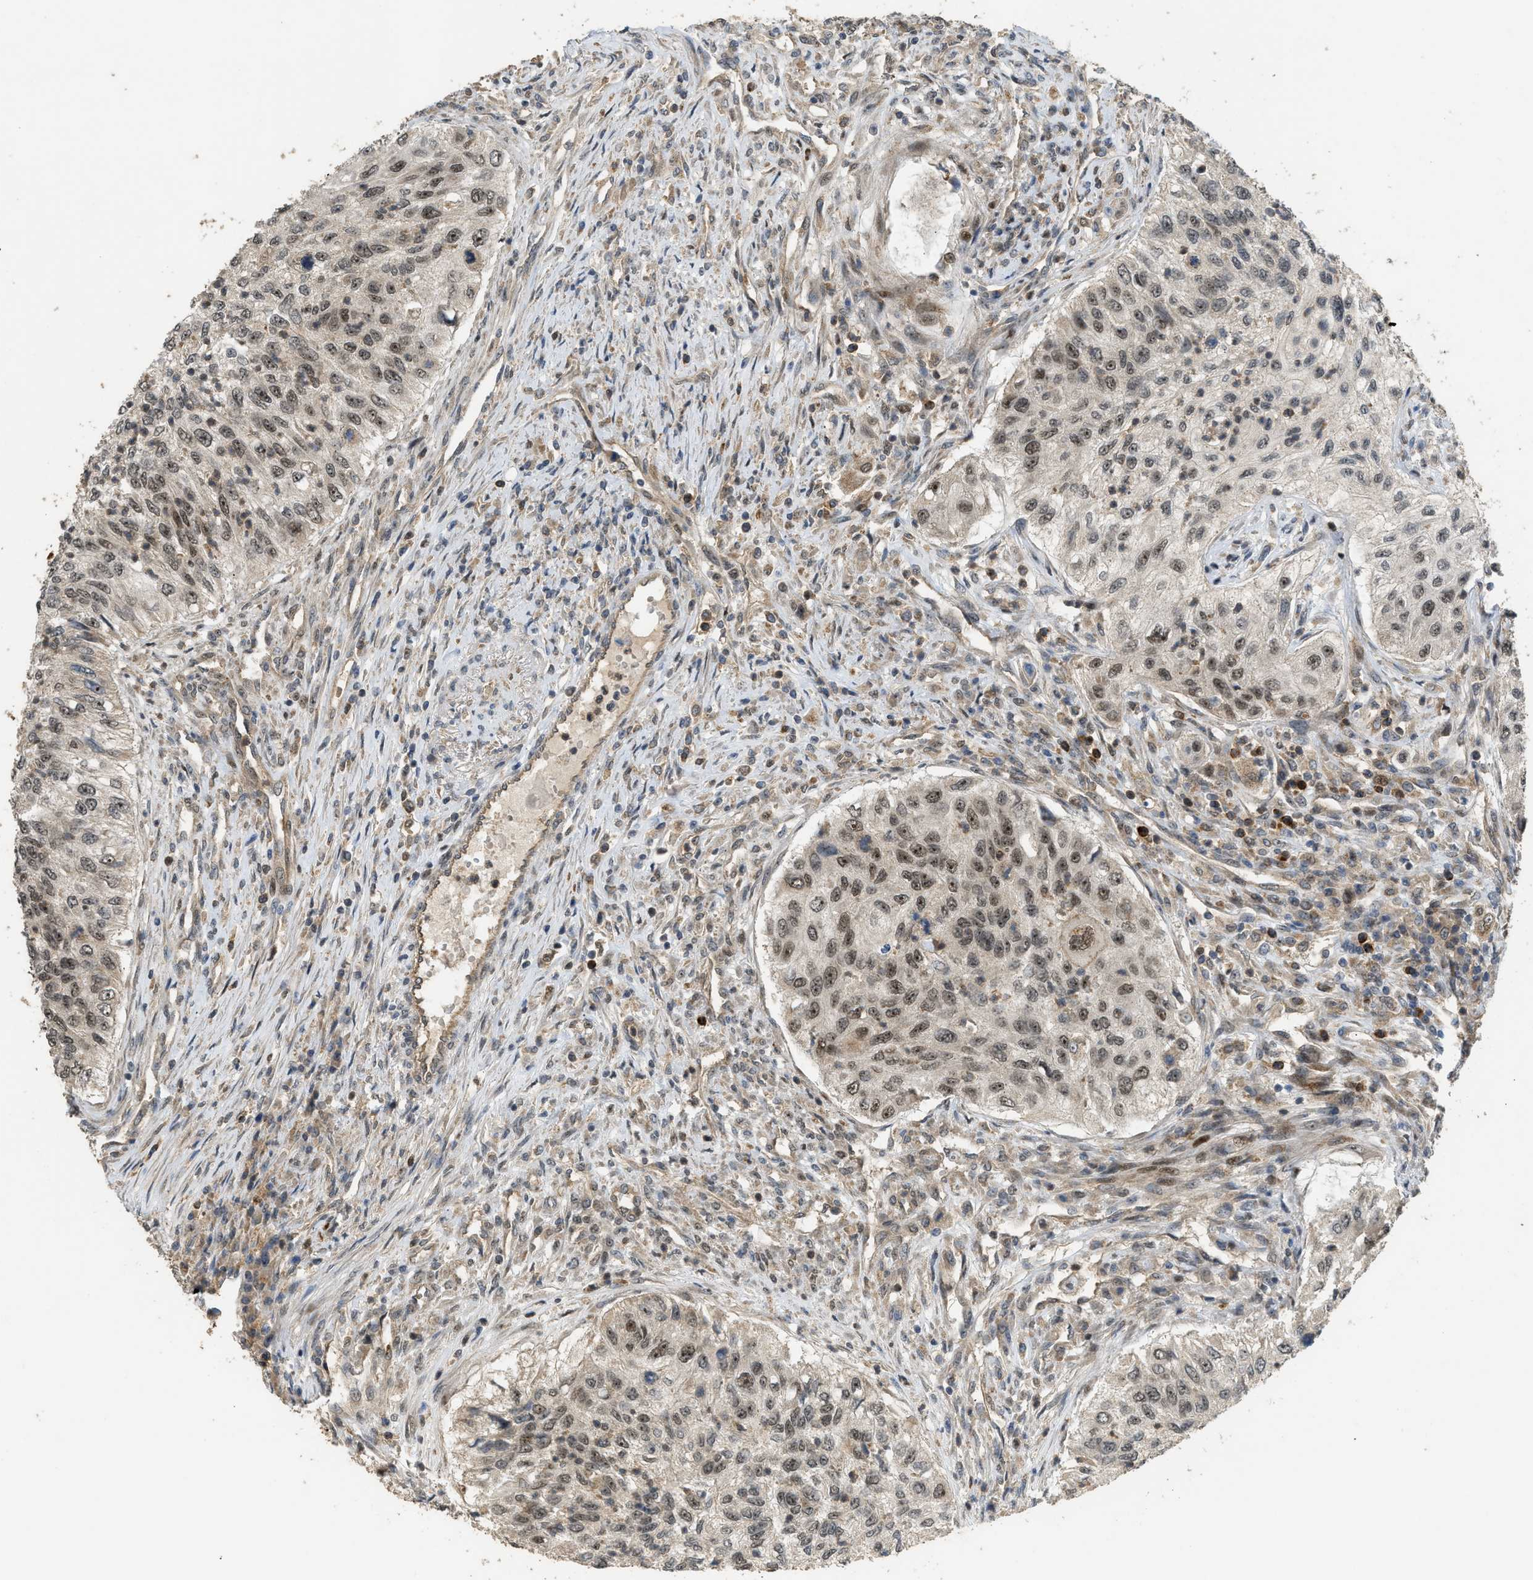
{"staining": {"intensity": "moderate", "quantity": ">75%", "location": "nuclear"}, "tissue": "urothelial cancer", "cell_type": "Tumor cells", "image_type": "cancer", "snomed": [{"axis": "morphology", "description": "Urothelial carcinoma, High grade"}, {"axis": "topography", "description": "Urinary bladder"}], "caption": "Brown immunohistochemical staining in human urothelial cancer shows moderate nuclear staining in about >75% of tumor cells.", "gene": "GET1", "patient": {"sex": "female", "age": 60}}